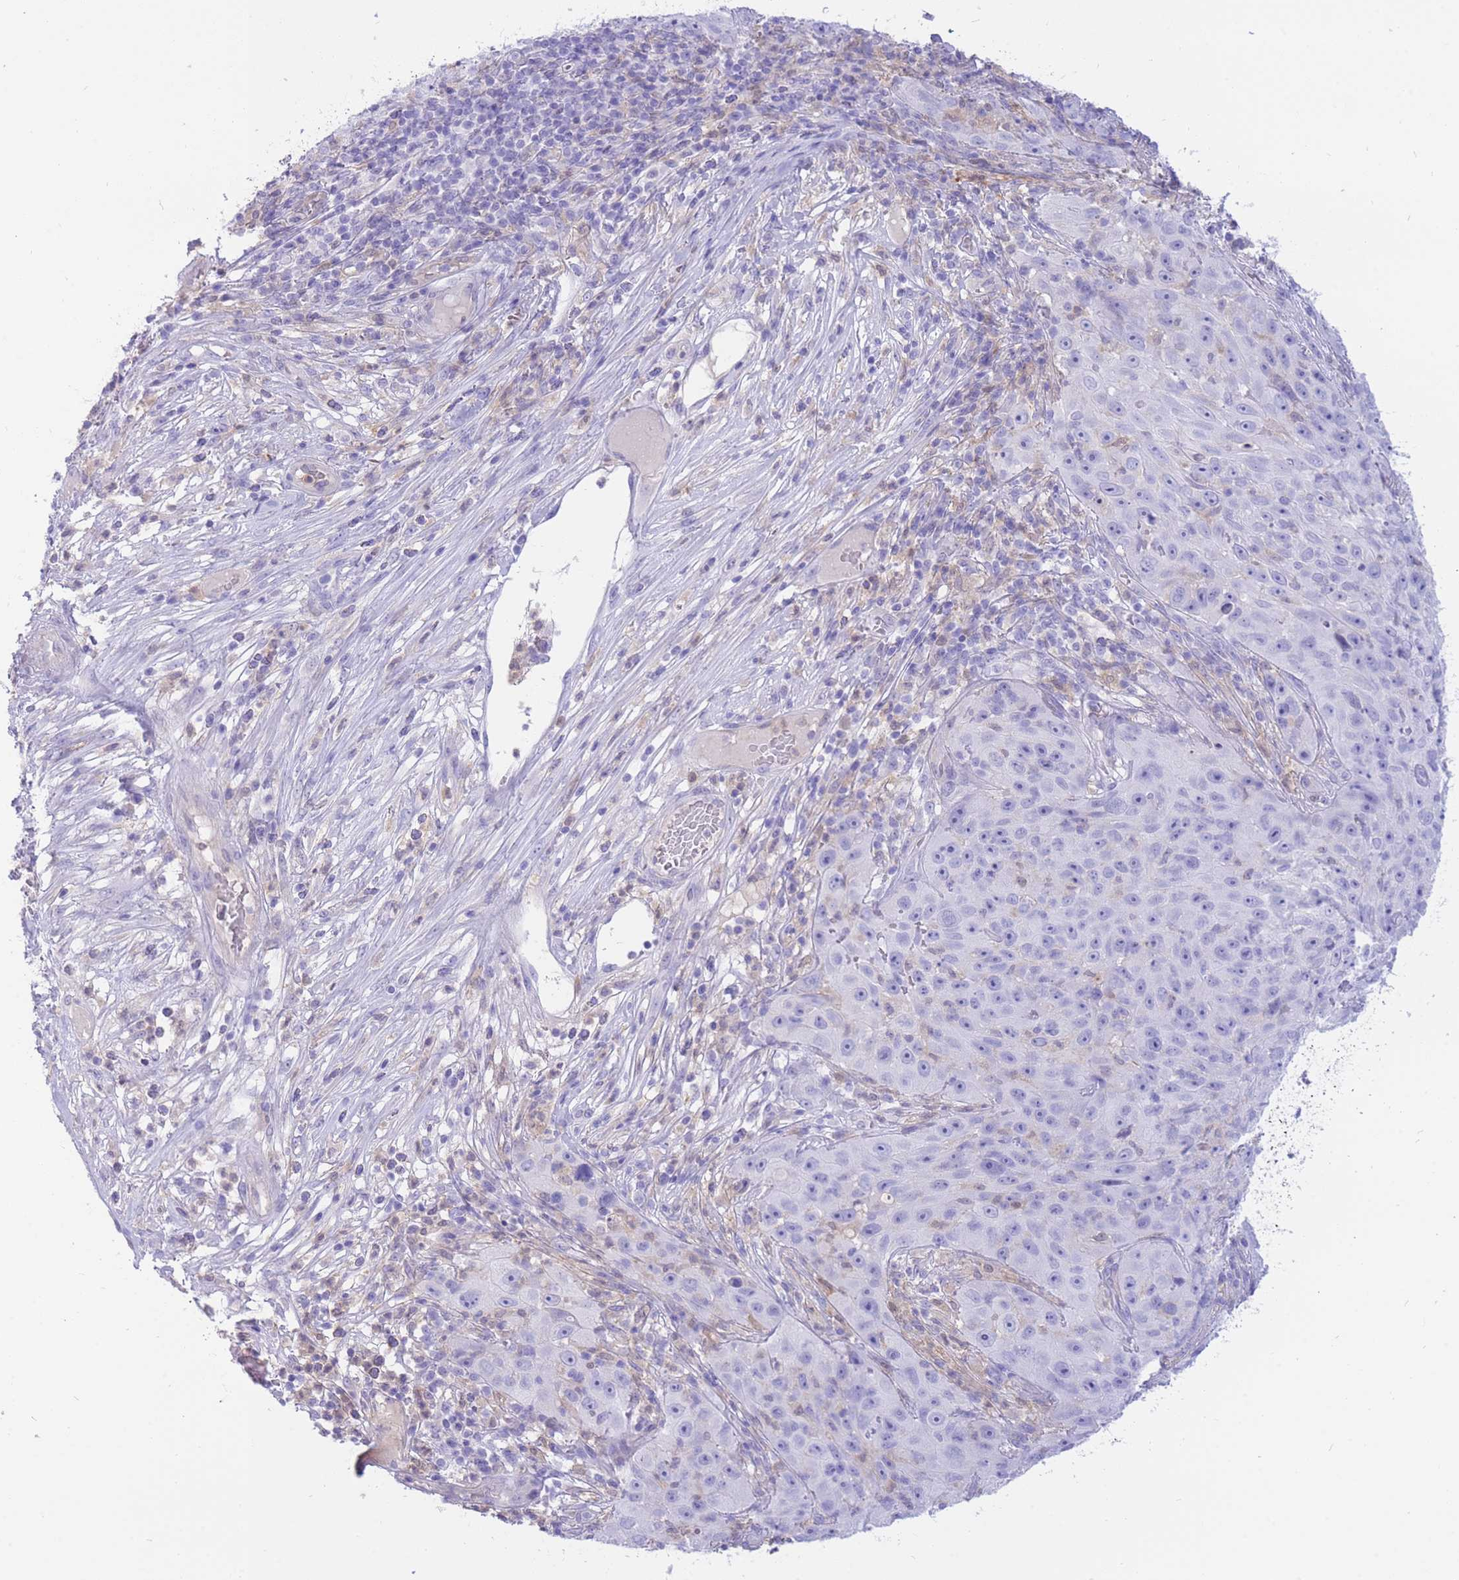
{"staining": {"intensity": "negative", "quantity": "none", "location": "none"}, "tissue": "skin cancer", "cell_type": "Tumor cells", "image_type": "cancer", "snomed": [{"axis": "morphology", "description": "Squamous cell carcinoma, NOS"}, {"axis": "topography", "description": "Skin"}], "caption": "Photomicrograph shows no protein positivity in tumor cells of squamous cell carcinoma (skin) tissue.", "gene": "SULT1A1", "patient": {"sex": "female", "age": 87}}